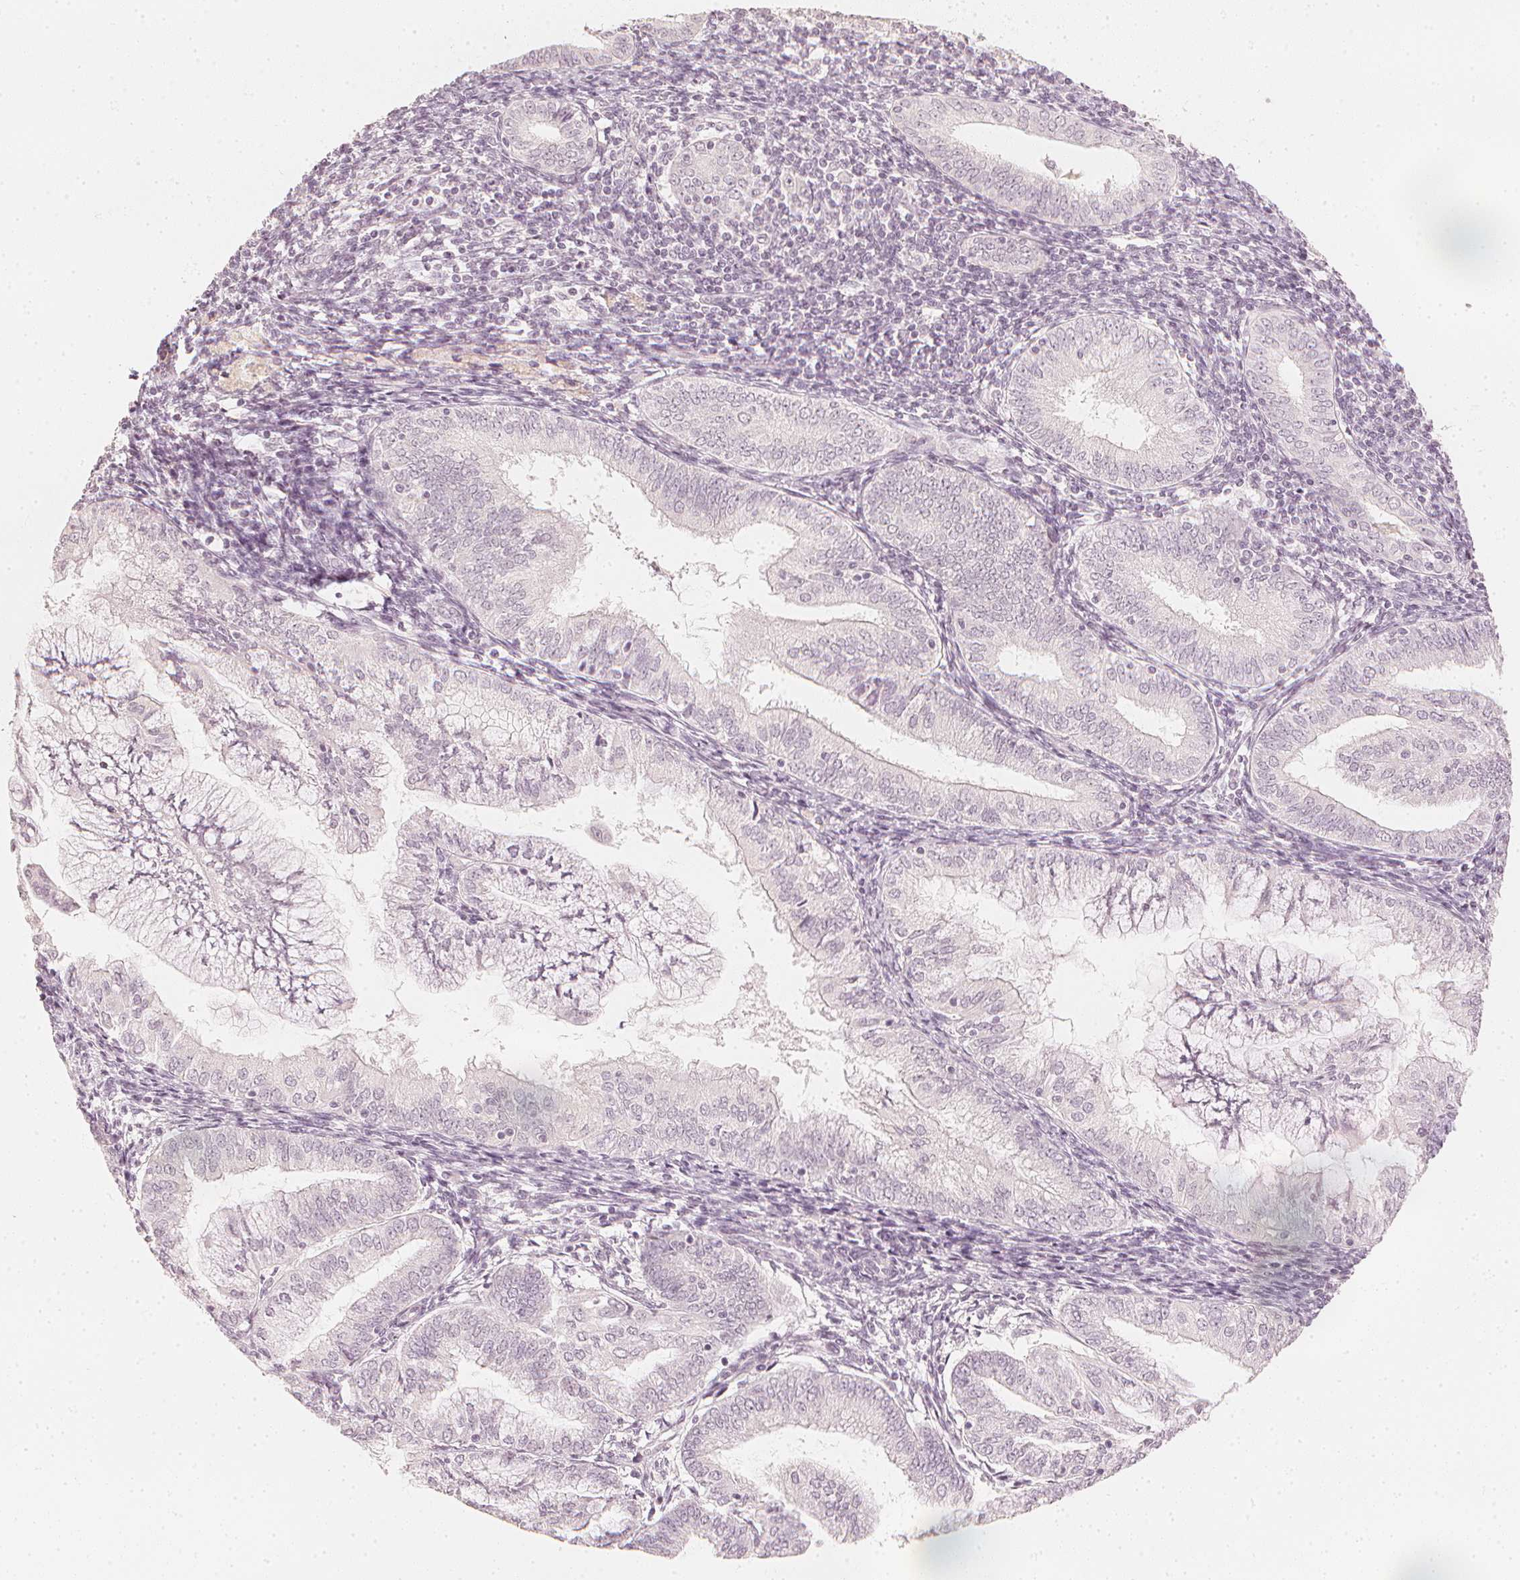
{"staining": {"intensity": "negative", "quantity": "none", "location": "none"}, "tissue": "endometrial cancer", "cell_type": "Tumor cells", "image_type": "cancer", "snomed": [{"axis": "morphology", "description": "Adenocarcinoma, NOS"}, {"axis": "topography", "description": "Endometrium"}], "caption": "Human endometrial cancer stained for a protein using IHC demonstrates no expression in tumor cells.", "gene": "CALB1", "patient": {"sex": "female", "age": 55}}